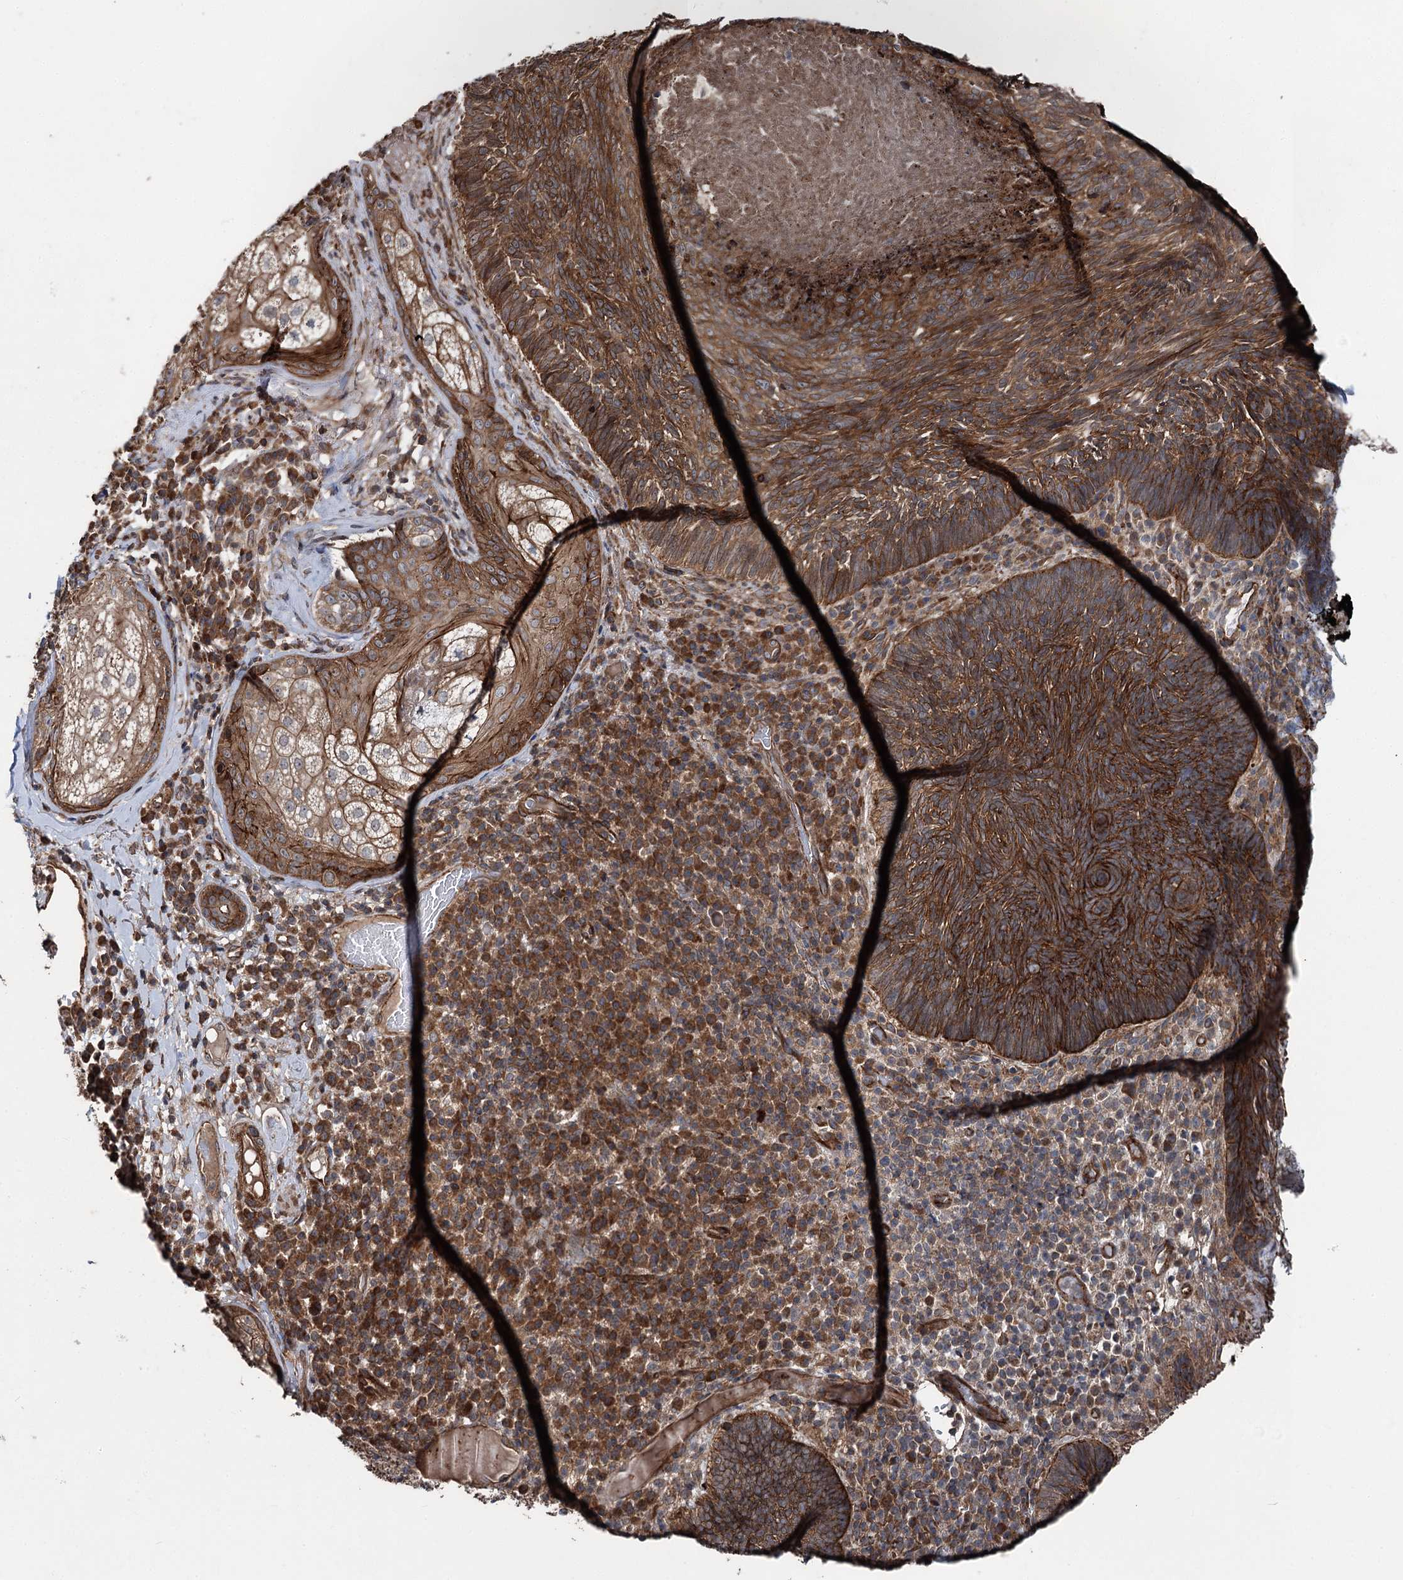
{"staining": {"intensity": "strong", "quantity": ">75%", "location": "cytoplasmic/membranous"}, "tissue": "skin cancer", "cell_type": "Tumor cells", "image_type": "cancer", "snomed": [{"axis": "morphology", "description": "Basal cell carcinoma"}, {"axis": "topography", "description": "Skin"}], "caption": "Brown immunohistochemical staining in human skin basal cell carcinoma displays strong cytoplasmic/membranous positivity in about >75% of tumor cells. (DAB IHC with brightfield microscopy, high magnification).", "gene": "ITFG2", "patient": {"sex": "male", "age": 88}}